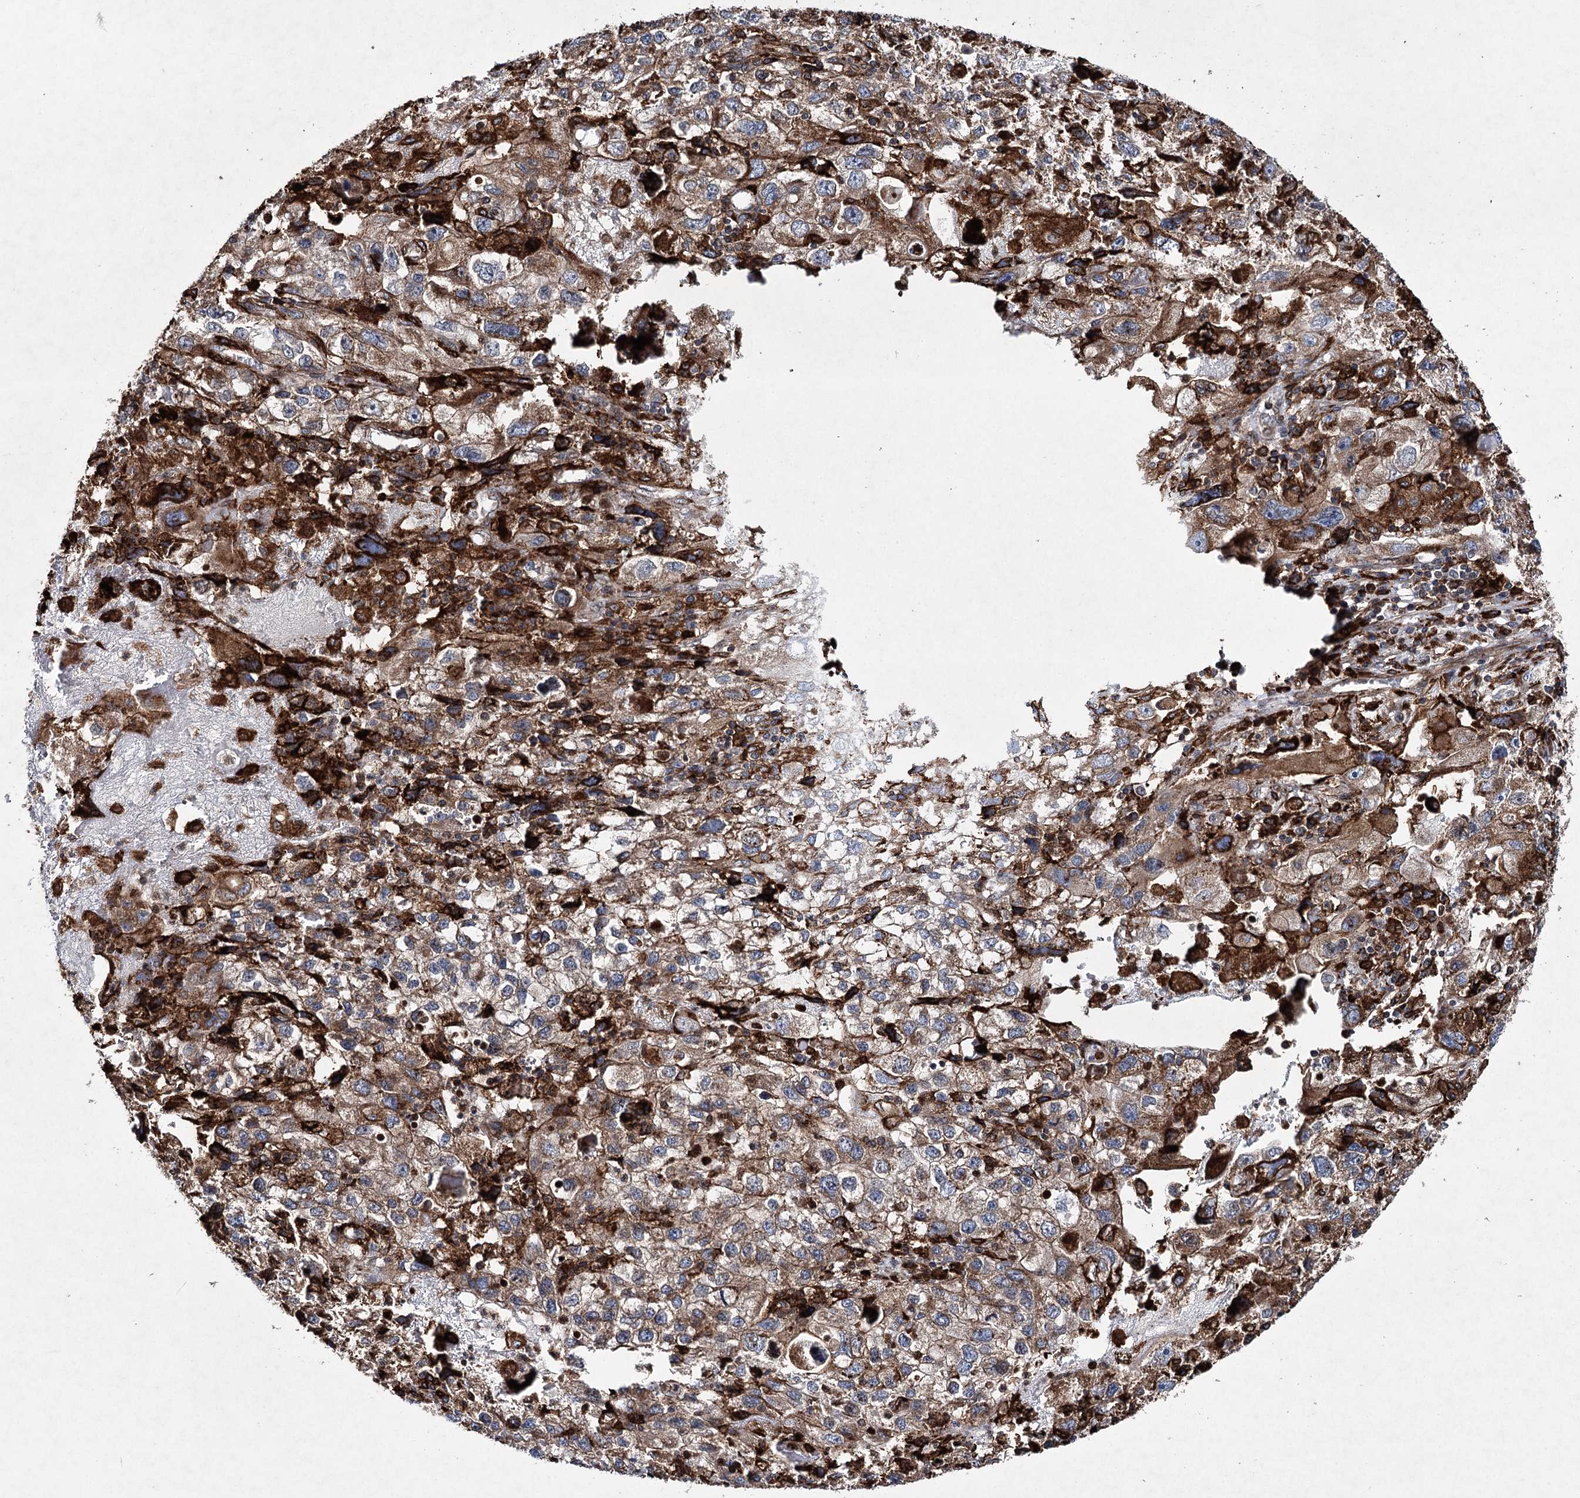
{"staining": {"intensity": "strong", "quantity": "25%-75%", "location": "cytoplasmic/membranous"}, "tissue": "endometrial cancer", "cell_type": "Tumor cells", "image_type": "cancer", "snomed": [{"axis": "morphology", "description": "Adenocarcinoma, NOS"}, {"axis": "topography", "description": "Endometrium"}], "caption": "A brown stain shows strong cytoplasmic/membranous positivity of a protein in endometrial cancer (adenocarcinoma) tumor cells.", "gene": "DCUN1D4", "patient": {"sex": "female", "age": 49}}